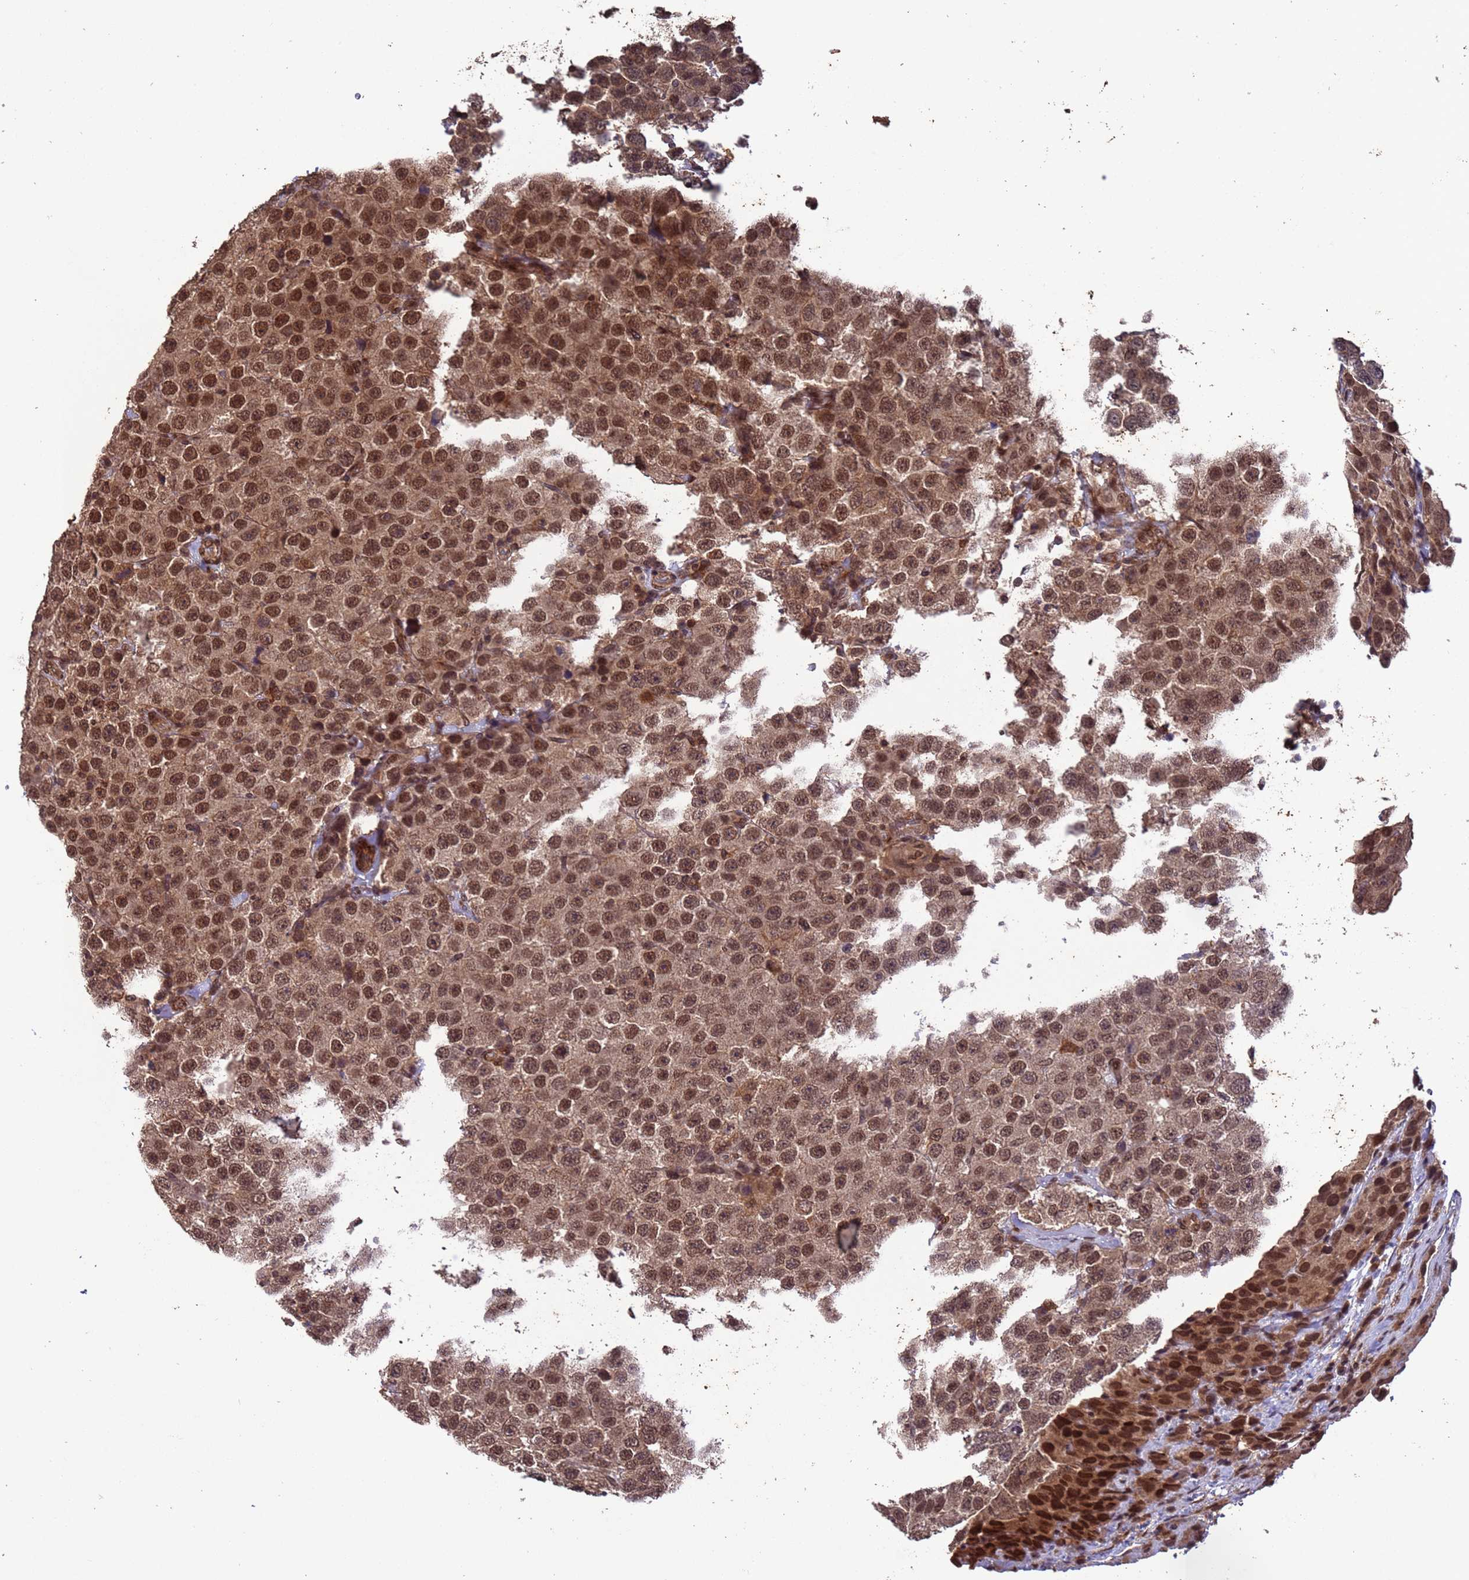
{"staining": {"intensity": "moderate", "quantity": ">75%", "location": "nuclear"}, "tissue": "testis cancer", "cell_type": "Tumor cells", "image_type": "cancer", "snomed": [{"axis": "morphology", "description": "Seminoma, NOS"}, {"axis": "topography", "description": "Testis"}], "caption": "Testis cancer tissue demonstrates moderate nuclear positivity in approximately >75% of tumor cells, visualized by immunohistochemistry.", "gene": "VSTM4", "patient": {"sex": "male", "age": 28}}